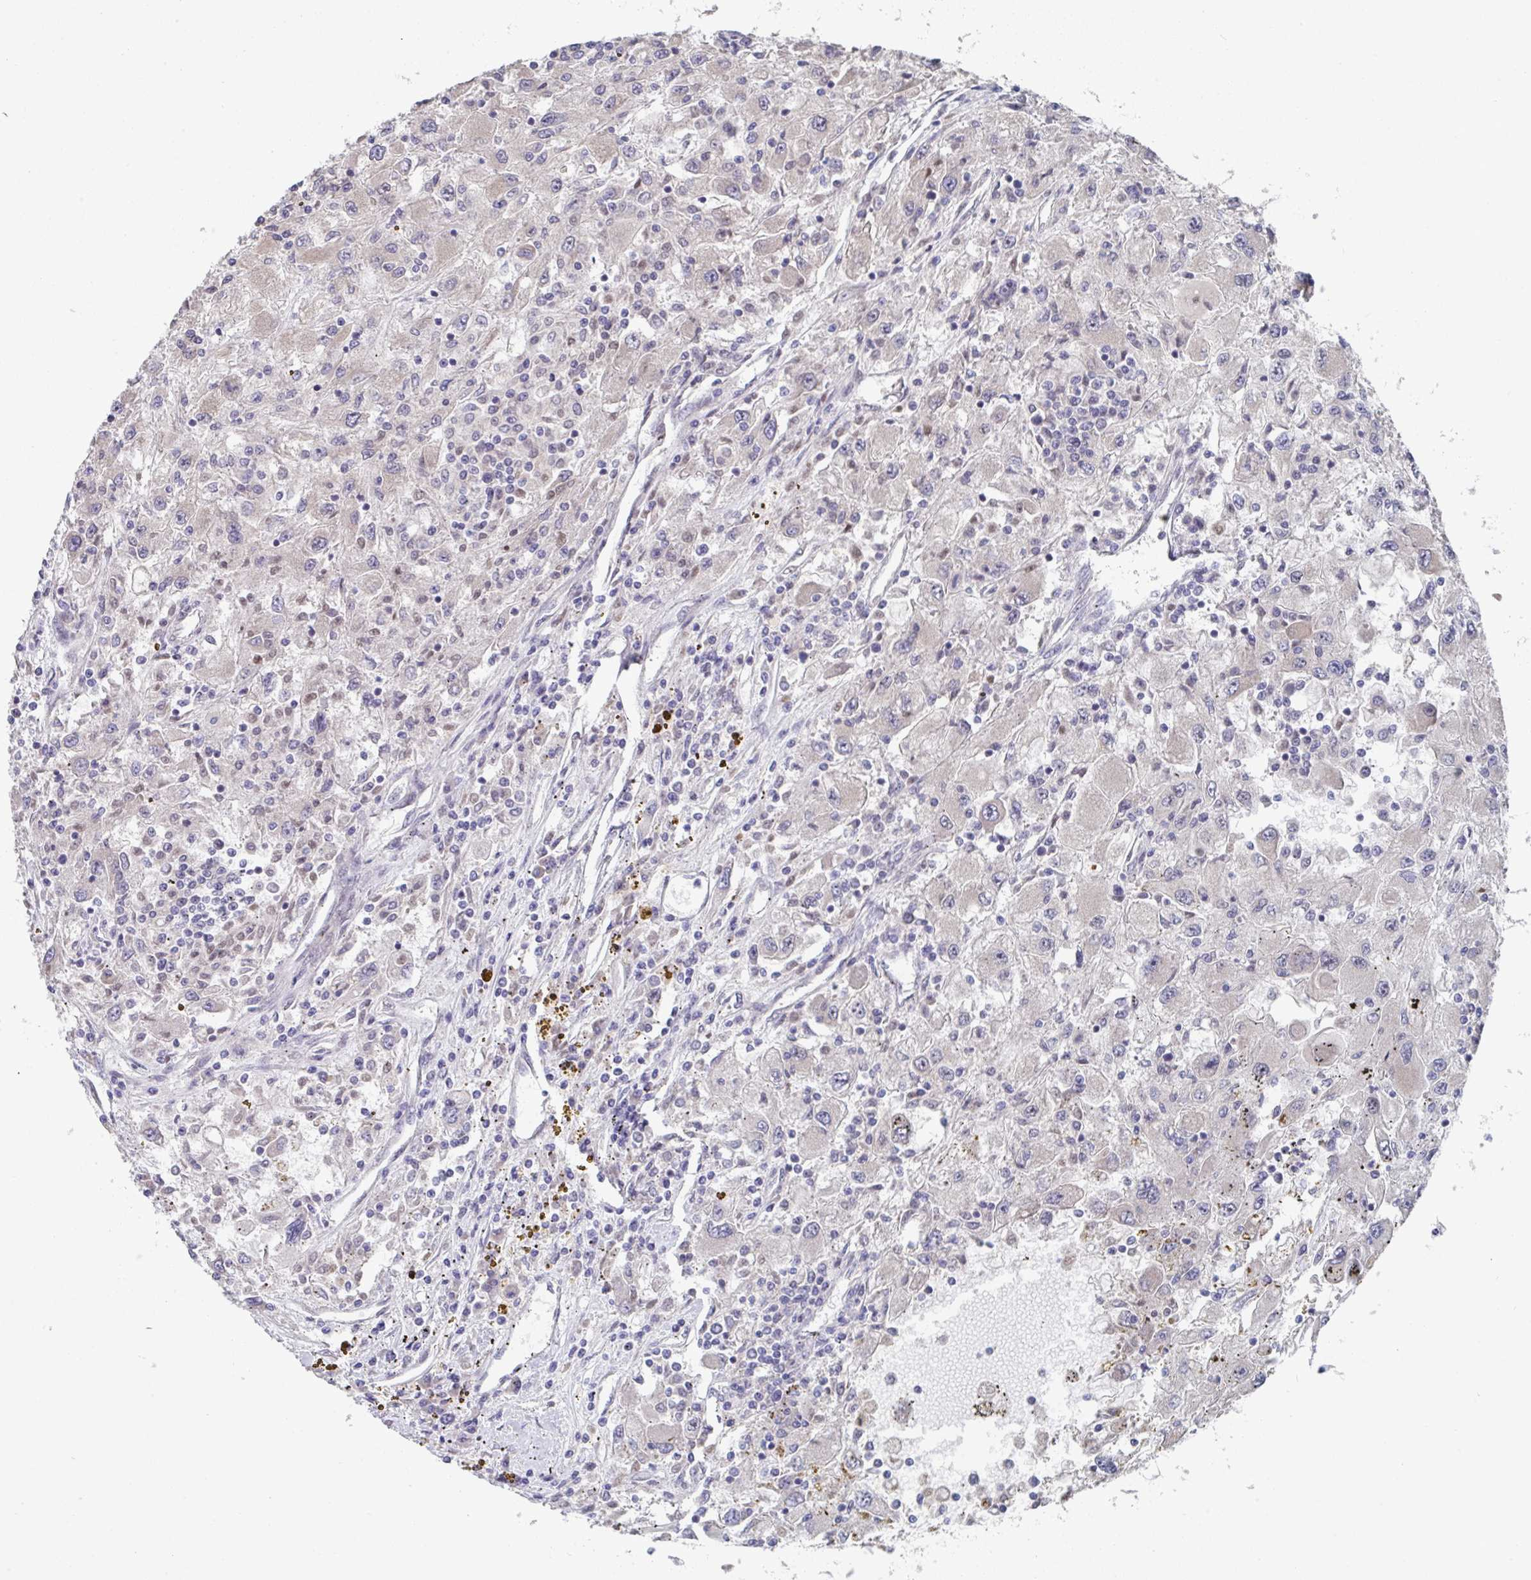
{"staining": {"intensity": "negative", "quantity": "none", "location": "none"}, "tissue": "renal cancer", "cell_type": "Tumor cells", "image_type": "cancer", "snomed": [{"axis": "morphology", "description": "Adenocarcinoma, NOS"}, {"axis": "topography", "description": "Kidney"}], "caption": "Renal cancer (adenocarcinoma) was stained to show a protein in brown. There is no significant expression in tumor cells.", "gene": "JMJD1C", "patient": {"sex": "female", "age": 67}}